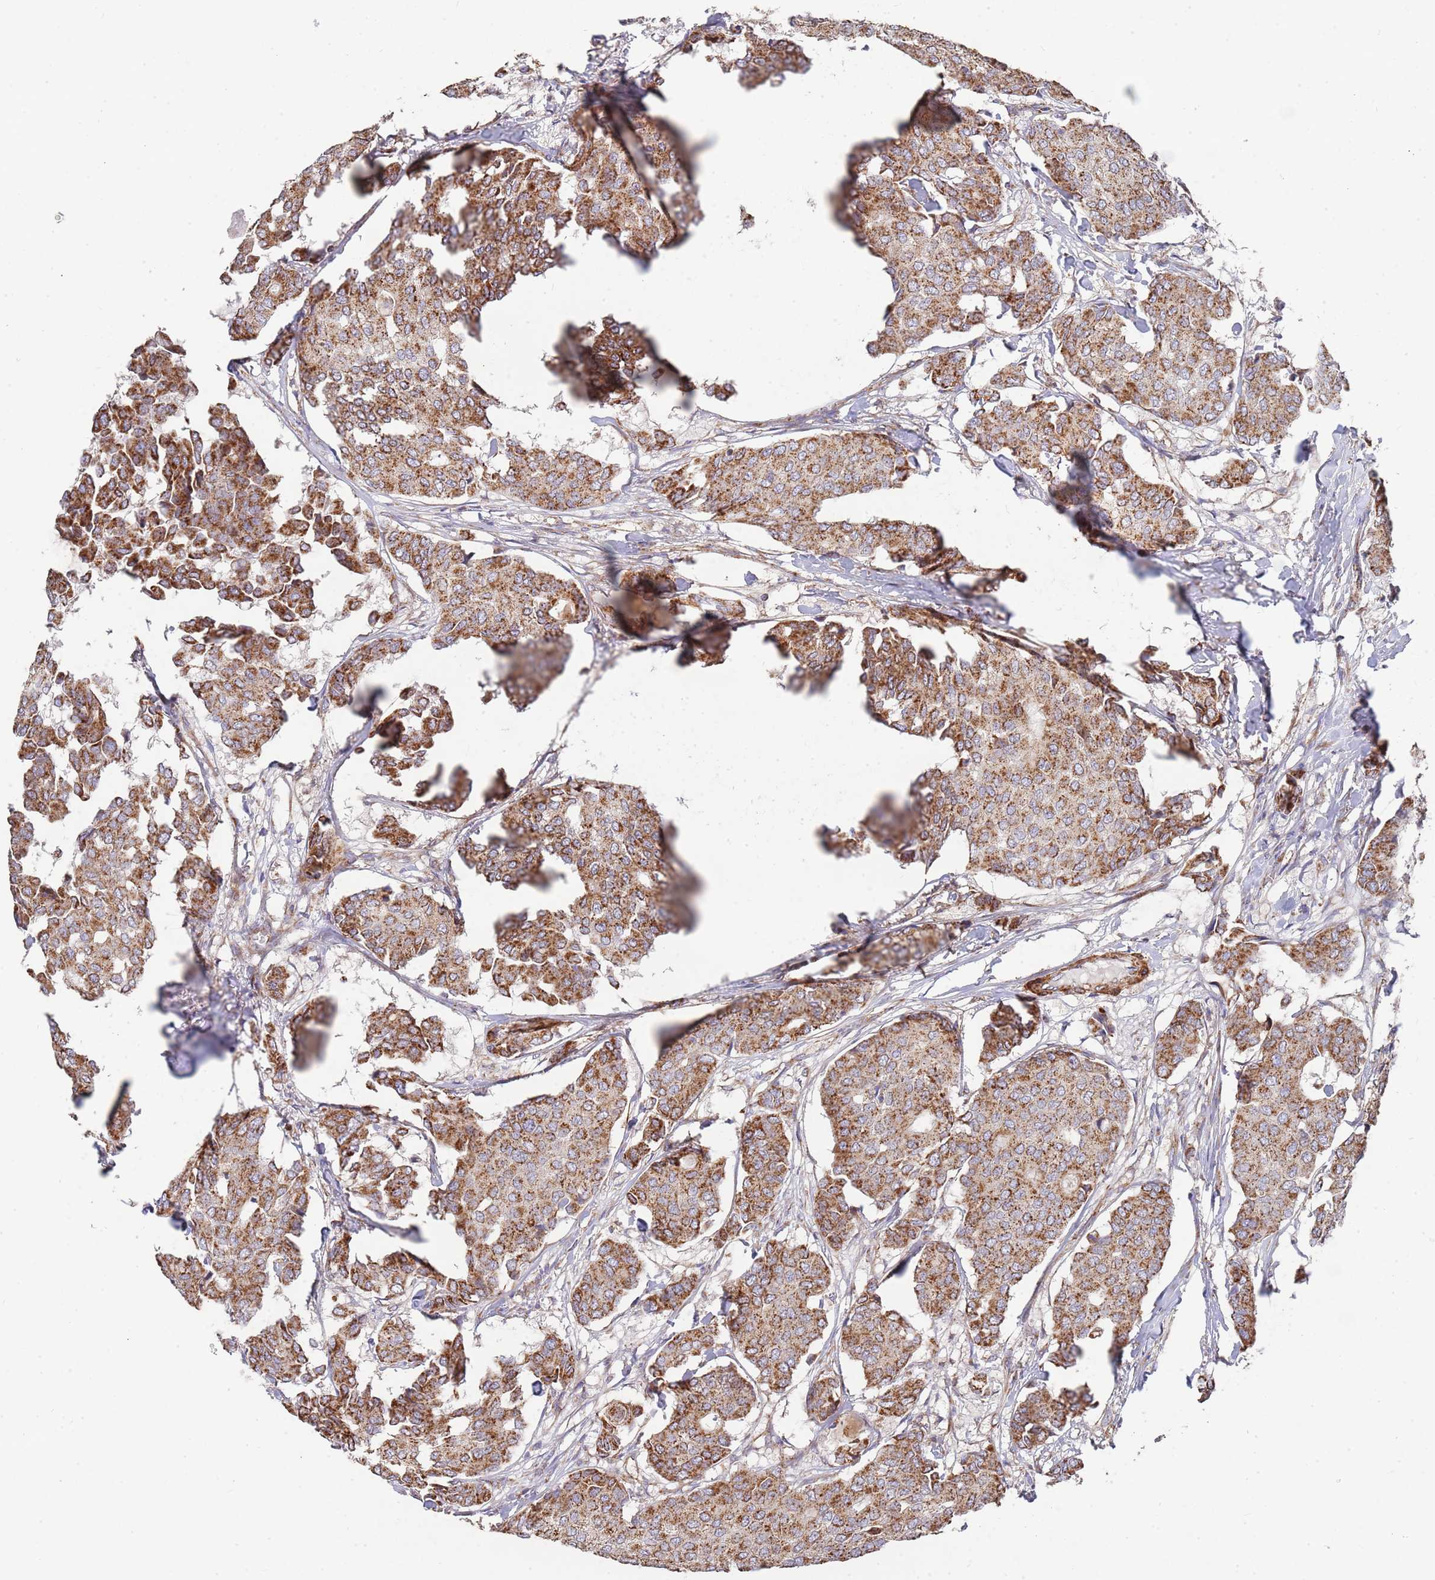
{"staining": {"intensity": "moderate", "quantity": ">75%", "location": "cytoplasmic/membranous"}, "tissue": "breast cancer", "cell_type": "Tumor cells", "image_type": "cancer", "snomed": [{"axis": "morphology", "description": "Duct carcinoma"}, {"axis": "topography", "description": "Breast"}], "caption": "Breast invasive ductal carcinoma stained with immunohistochemistry shows moderate cytoplasmic/membranous staining in about >75% of tumor cells. (DAB (3,3'-diaminobenzidine) = brown stain, brightfield microscopy at high magnification).", "gene": "WDFY3", "patient": {"sex": "female", "age": 75}}